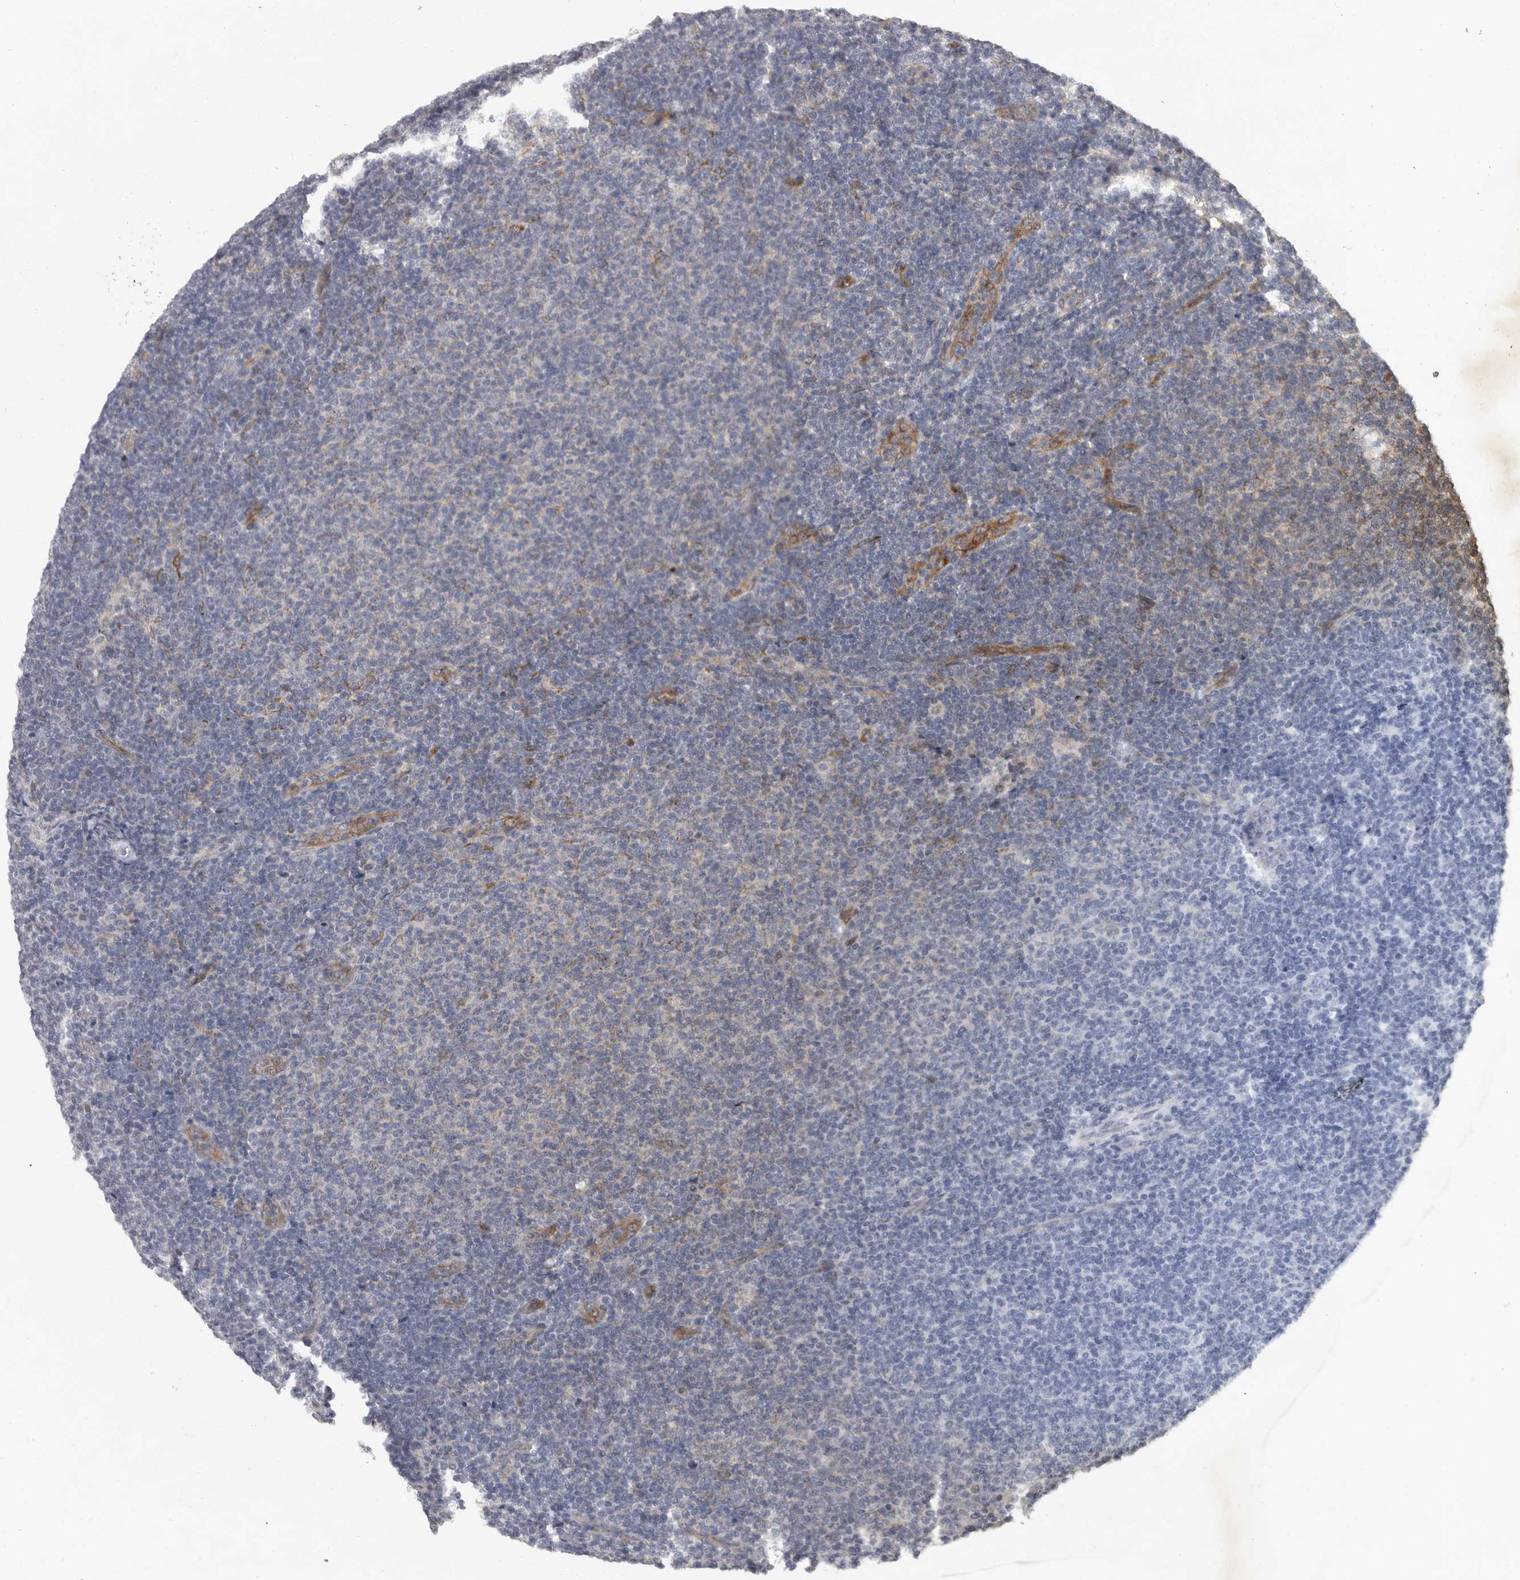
{"staining": {"intensity": "negative", "quantity": "none", "location": "none"}, "tissue": "lymphoma", "cell_type": "Tumor cells", "image_type": "cancer", "snomed": [{"axis": "morphology", "description": "Malignant lymphoma, non-Hodgkin's type, Low grade"}, {"axis": "topography", "description": "Lymph node"}], "caption": "High magnification brightfield microscopy of low-grade malignant lymphoma, non-Hodgkin's type stained with DAB (3,3'-diaminobenzidine) (brown) and counterstained with hematoxylin (blue): tumor cells show no significant staining.", "gene": "MTF1", "patient": {"sex": "male", "age": 66}}